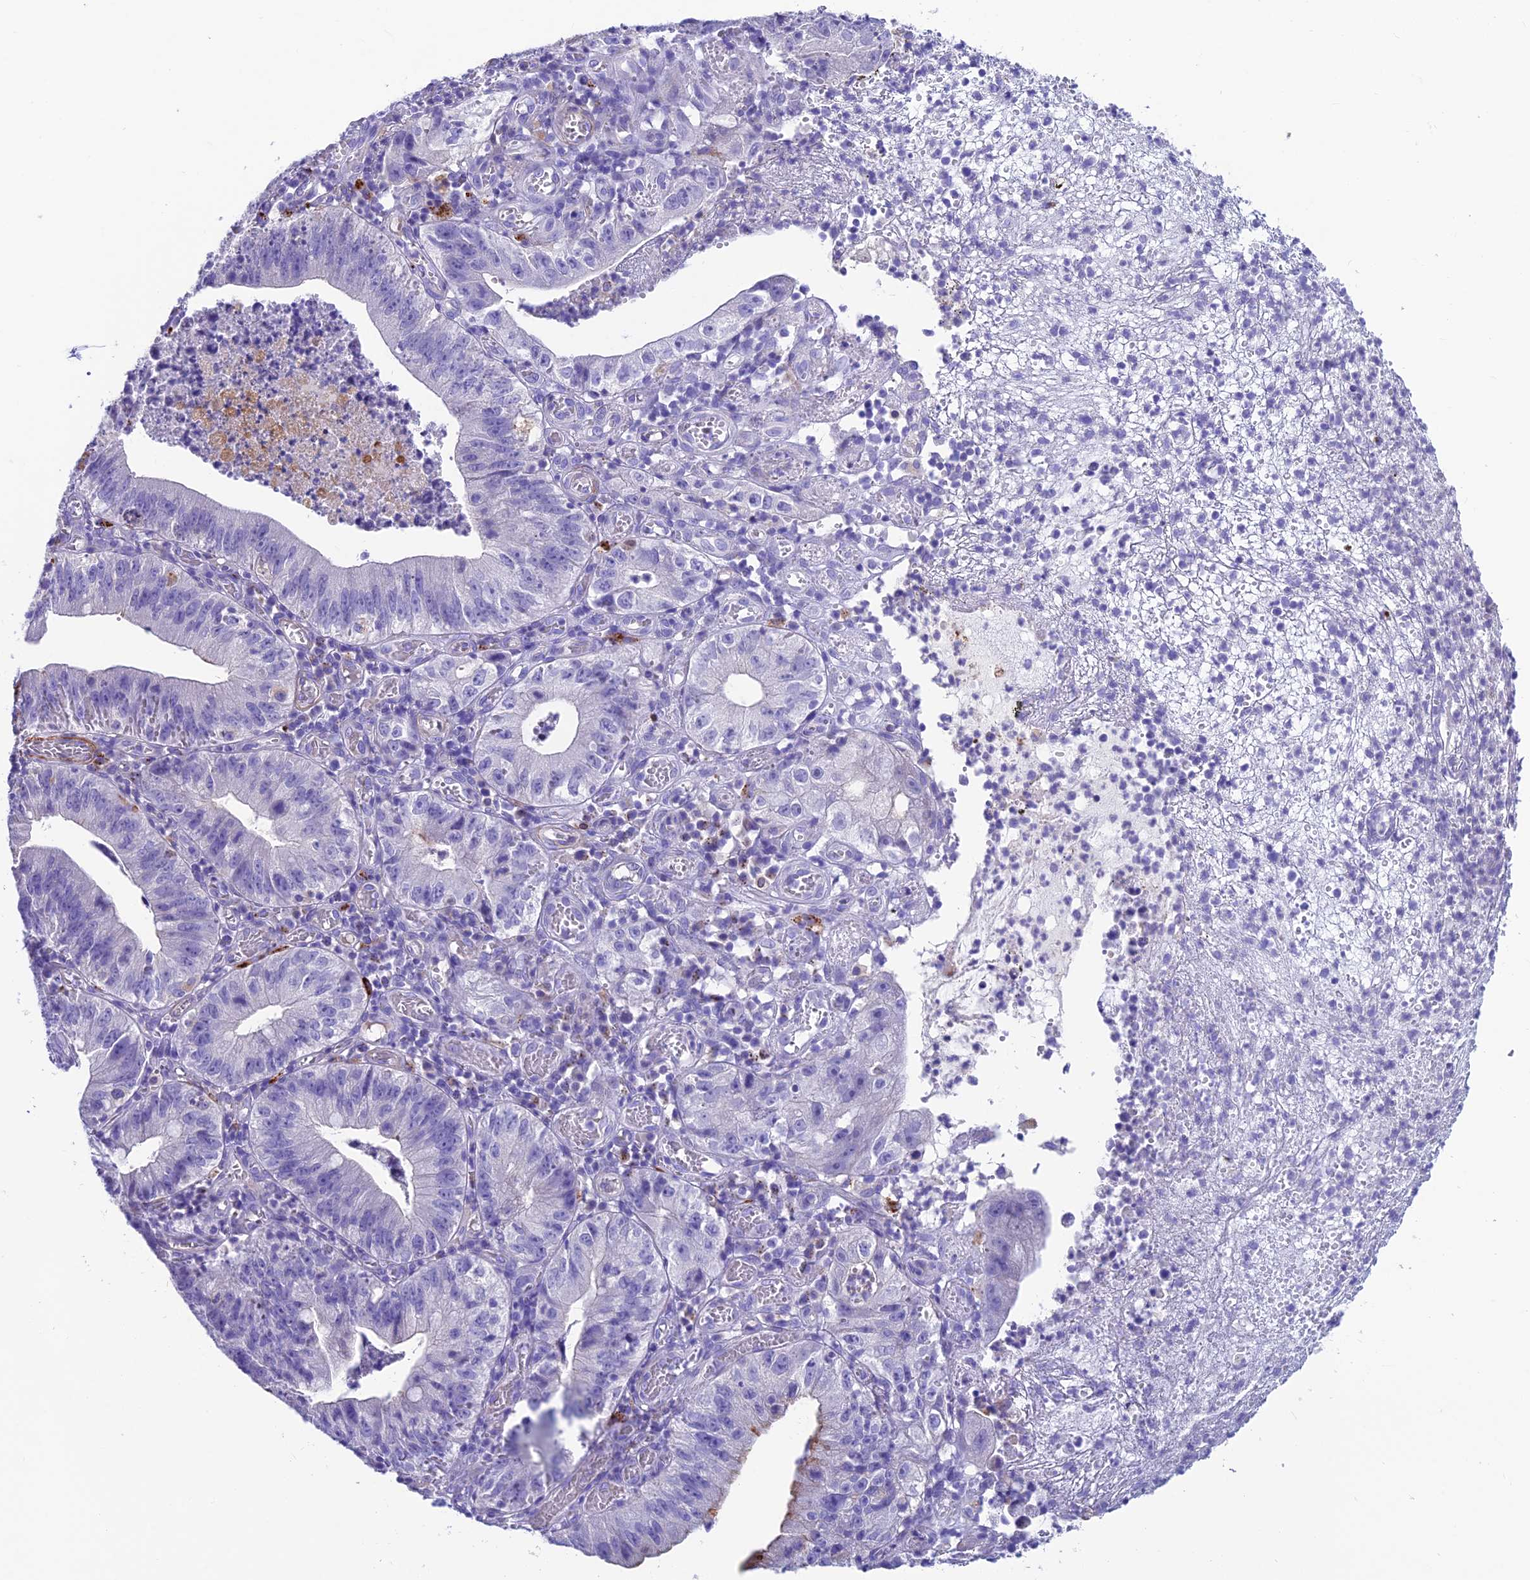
{"staining": {"intensity": "strong", "quantity": "<25%", "location": "cytoplasmic/membranous"}, "tissue": "stomach cancer", "cell_type": "Tumor cells", "image_type": "cancer", "snomed": [{"axis": "morphology", "description": "Adenocarcinoma, NOS"}, {"axis": "topography", "description": "Stomach"}], "caption": "Immunohistochemistry (IHC) image of stomach cancer (adenocarcinoma) stained for a protein (brown), which displays medium levels of strong cytoplasmic/membranous positivity in approximately <25% of tumor cells.", "gene": "GNG11", "patient": {"sex": "male", "age": 59}}